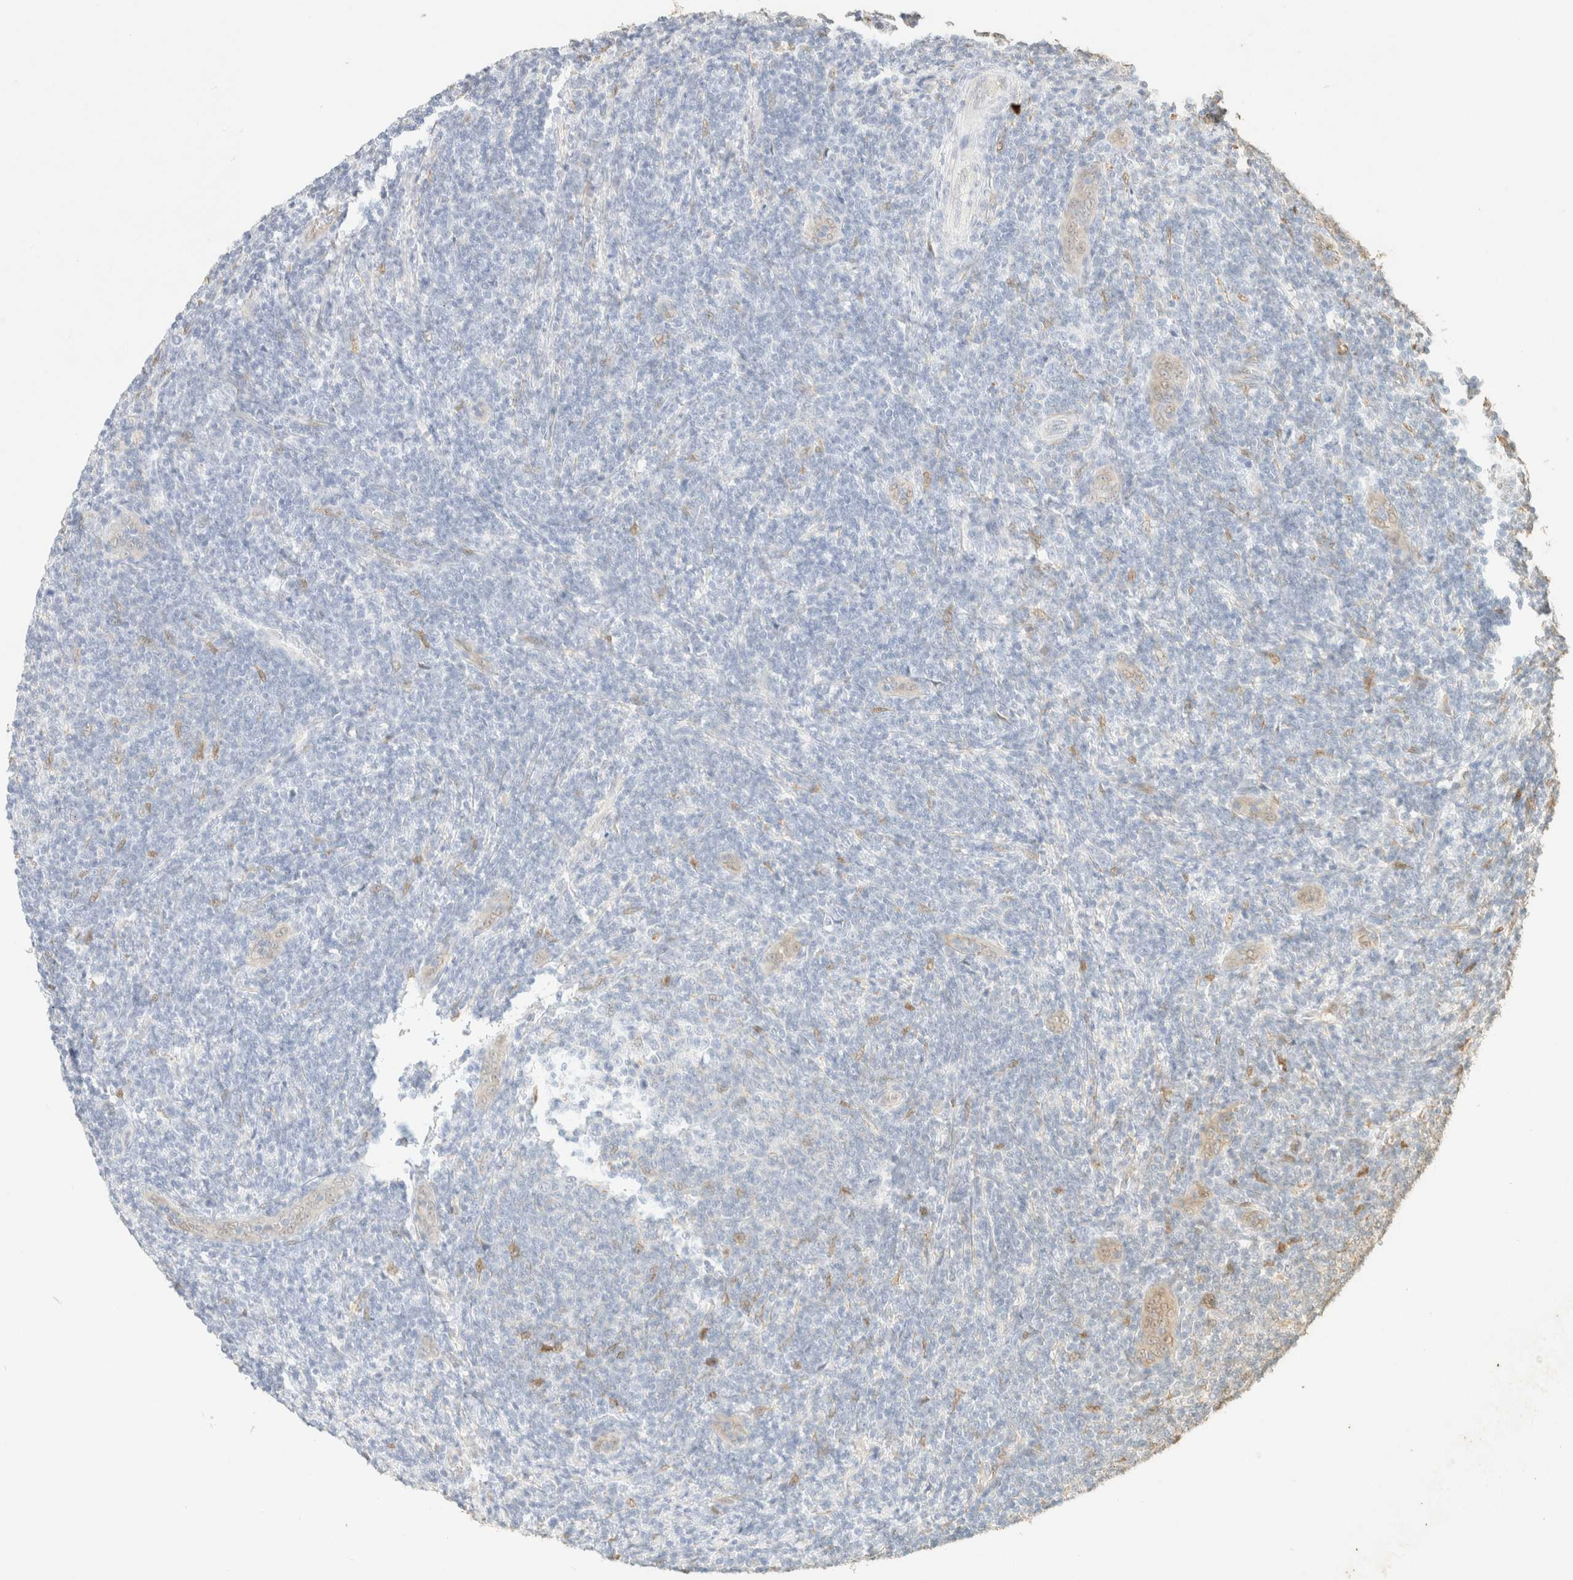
{"staining": {"intensity": "negative", "quantity": "none", "location": "none"}, "tissue": "lymphoma", "cell_type": "Tumor cells", "image_type": "cancer", "snomed": [{"axis": "morphology", "description": "Malignant lymphoma, non-Hodgkin's type, Low grade"}, {"axis": "topography", "description": "Lymph node"}], "caption": "Tumor cells are negative for protein expression in human lymphoma.", "gene": "S100A13", "patient": {"sex": "male", "age": 66}}